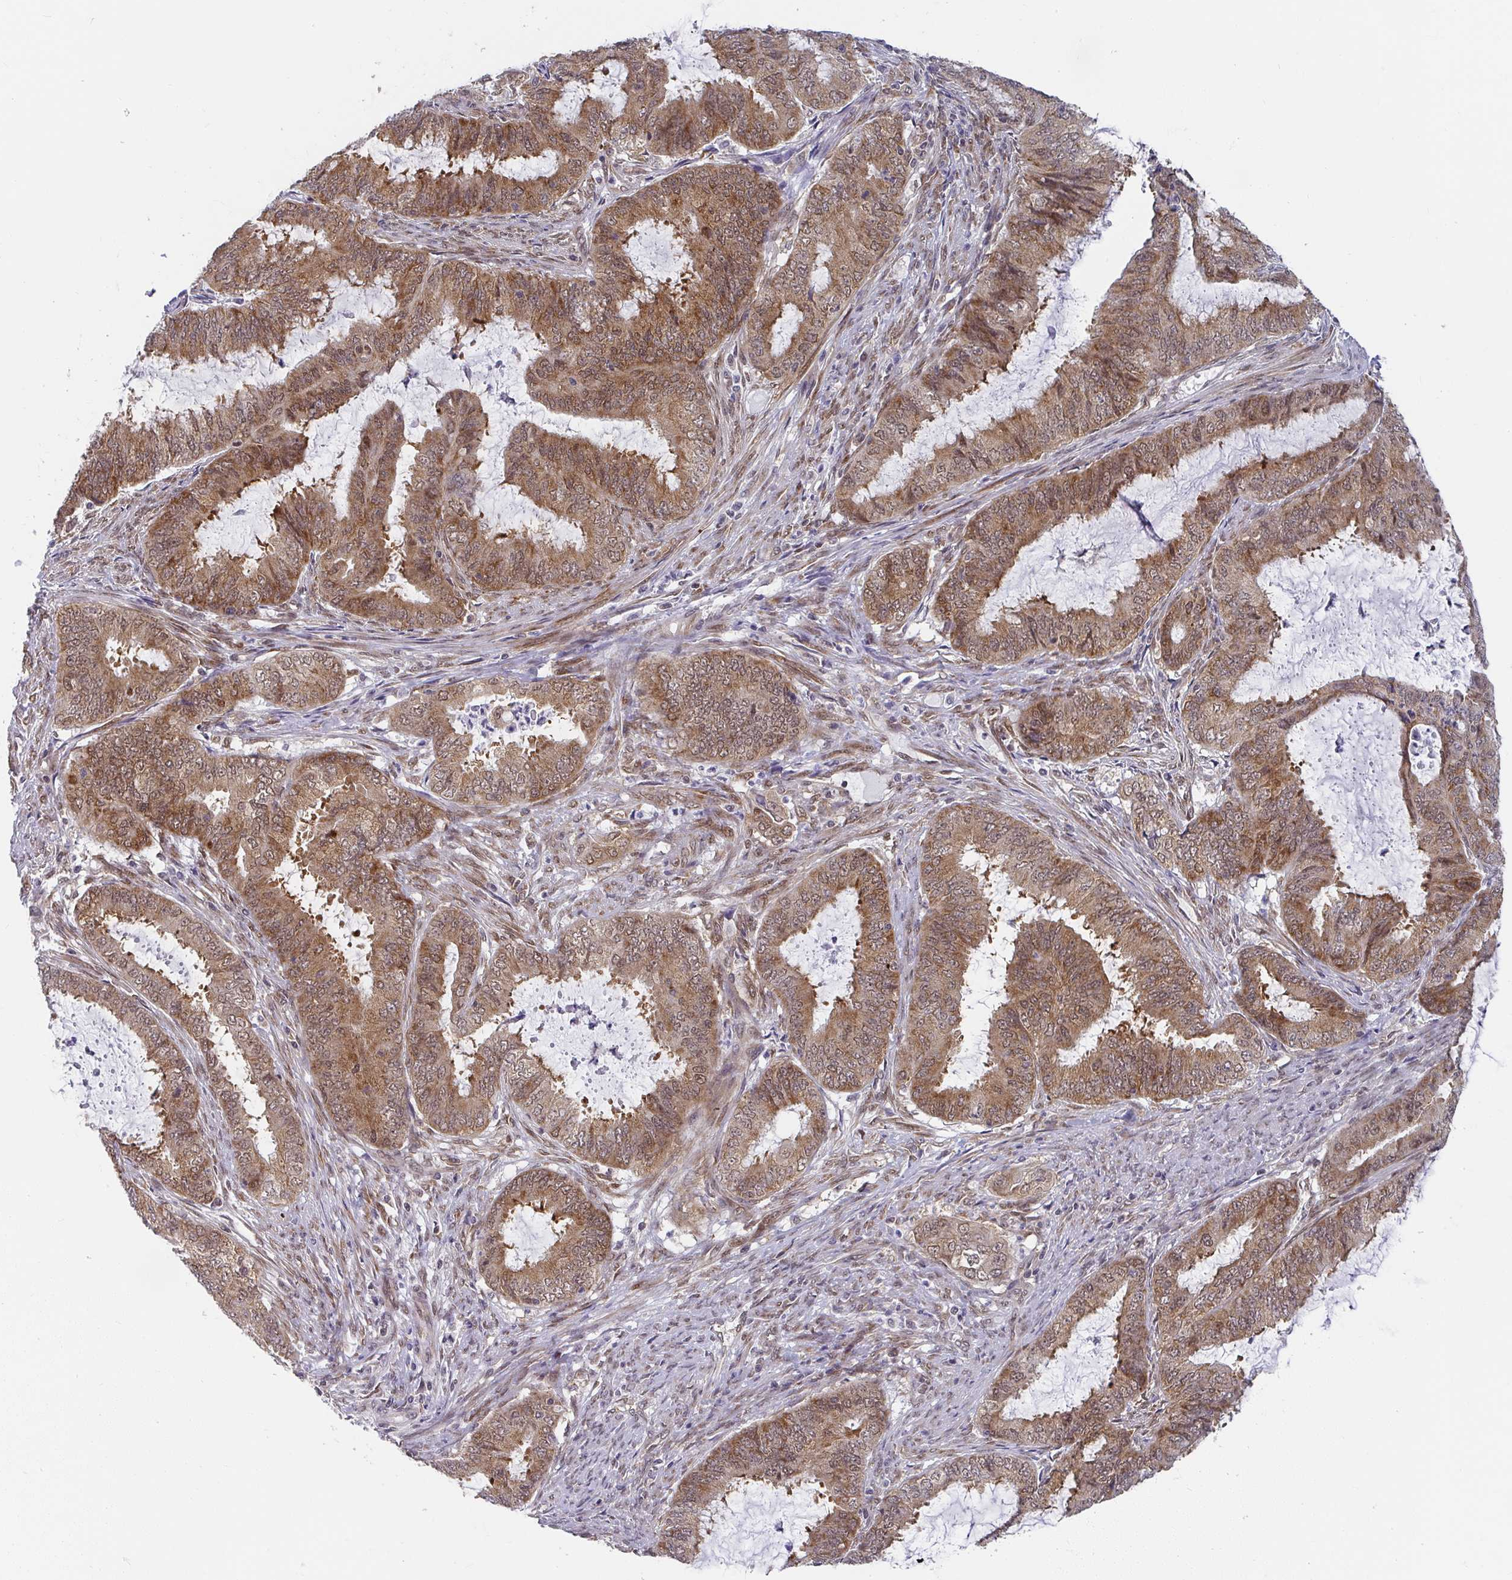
{"staining": {"intensity": "moderate", "quantity": ">75%", "location": "cytoplasmic/membranous,nuclear"}, "tissue": "endometrial cancer", "cell_type": "Tumor cells", "image_type": "cancer", "snomed": [{"axis": "morphology", "description": "Adenocarcinoma, NOS"}, {"axis": "topography", "description": "Endometrium"}], "caption": "Adenocarcinoma (endometrial) stained with a protein marker reveals moderate staining in tumor cells.", "gene": "SYNCRIP", "patient": {"sex": "female", "age": 51}}